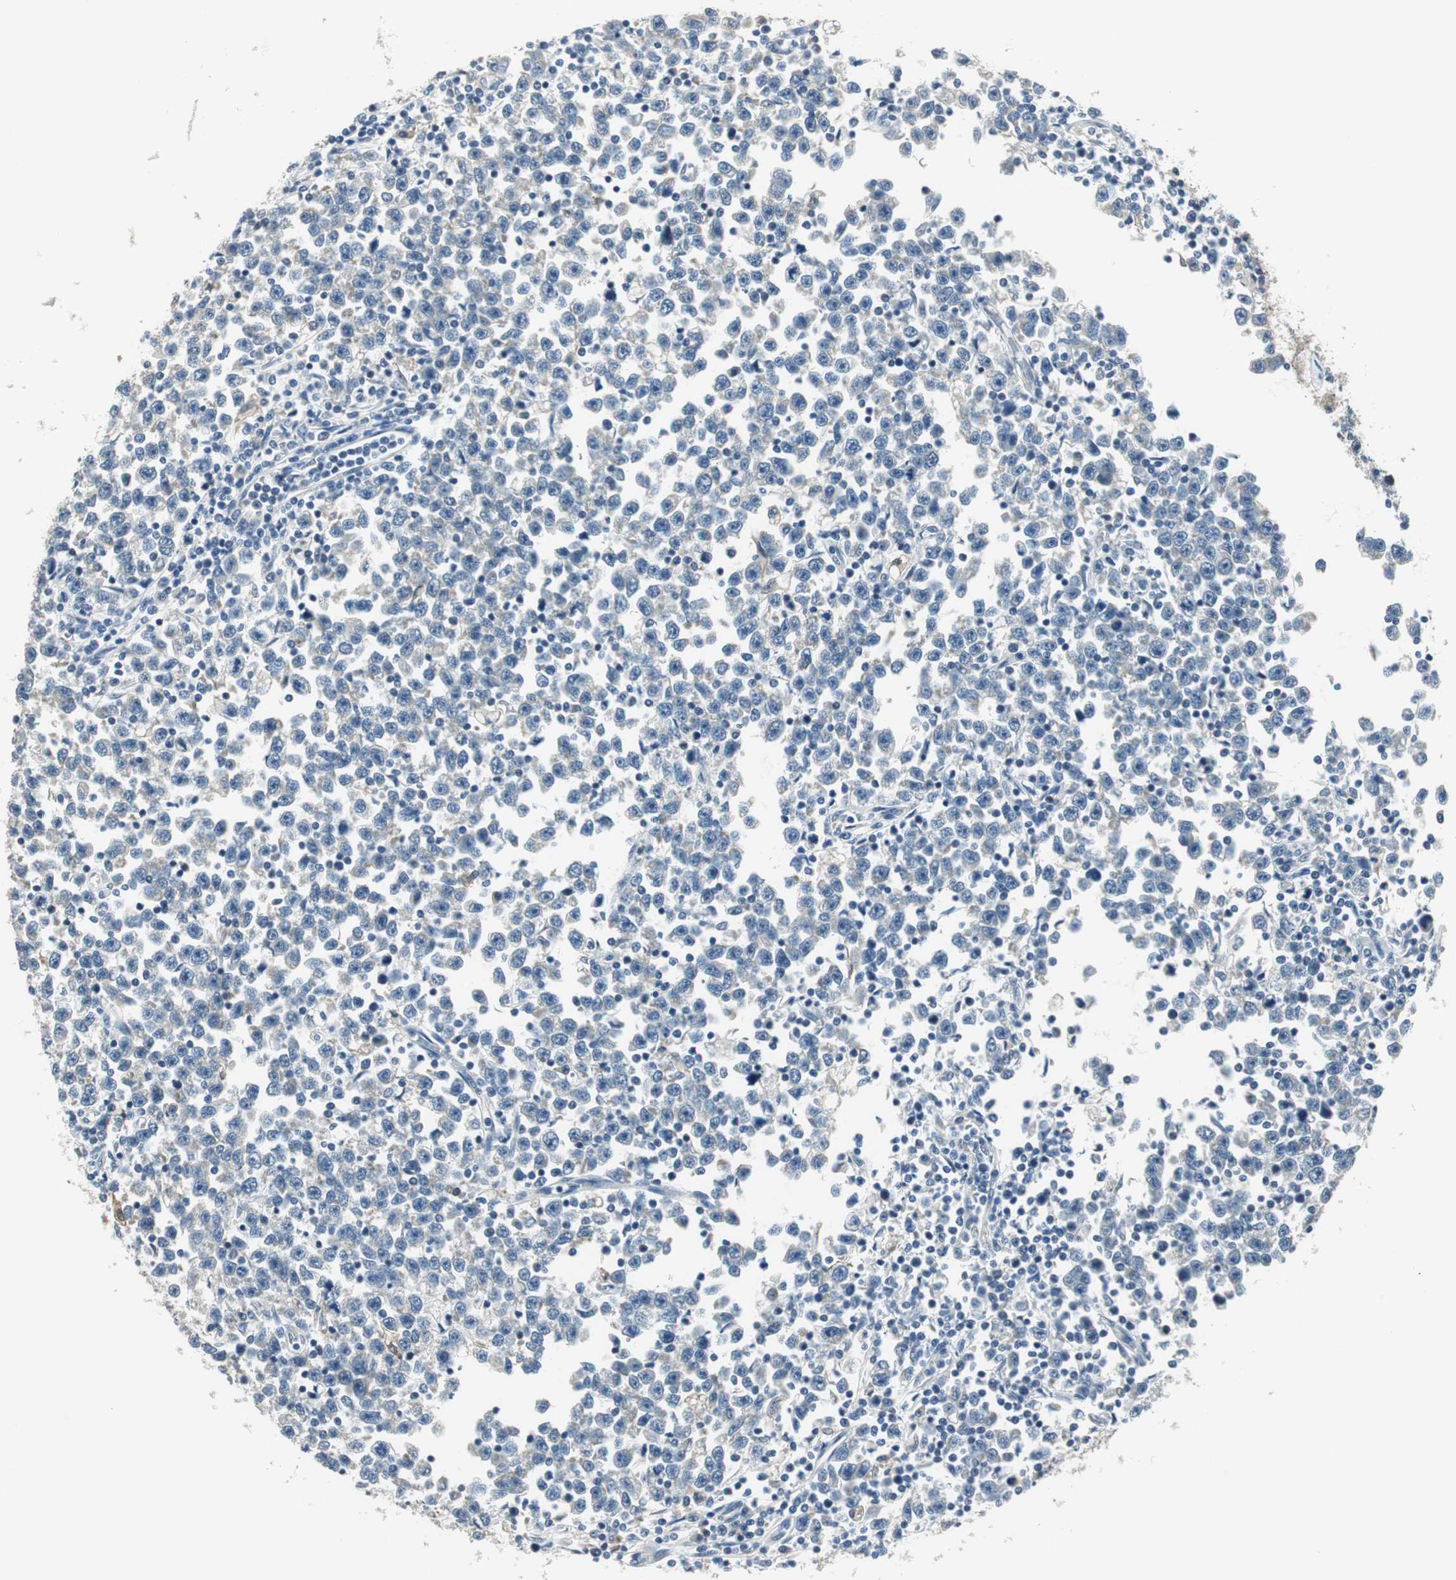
{"staining": {"intensity": "negative", "quantity": "none", "location": "none"}, "tissue": "testis cancer", "cell_type": "Tumor cells", "image_type": "cancer", "snomed": [{"axis": "morphology", "description": "Seminoma, NOS"}, {"axis": "topography", "description": "Testis"}], "caption": "DAB immunohistochemical staining of human seminoma (testis) exhibits no significant expression in tumor cells.", "gene": "ME1", "patient": {"sex": "male", "age": 43}}